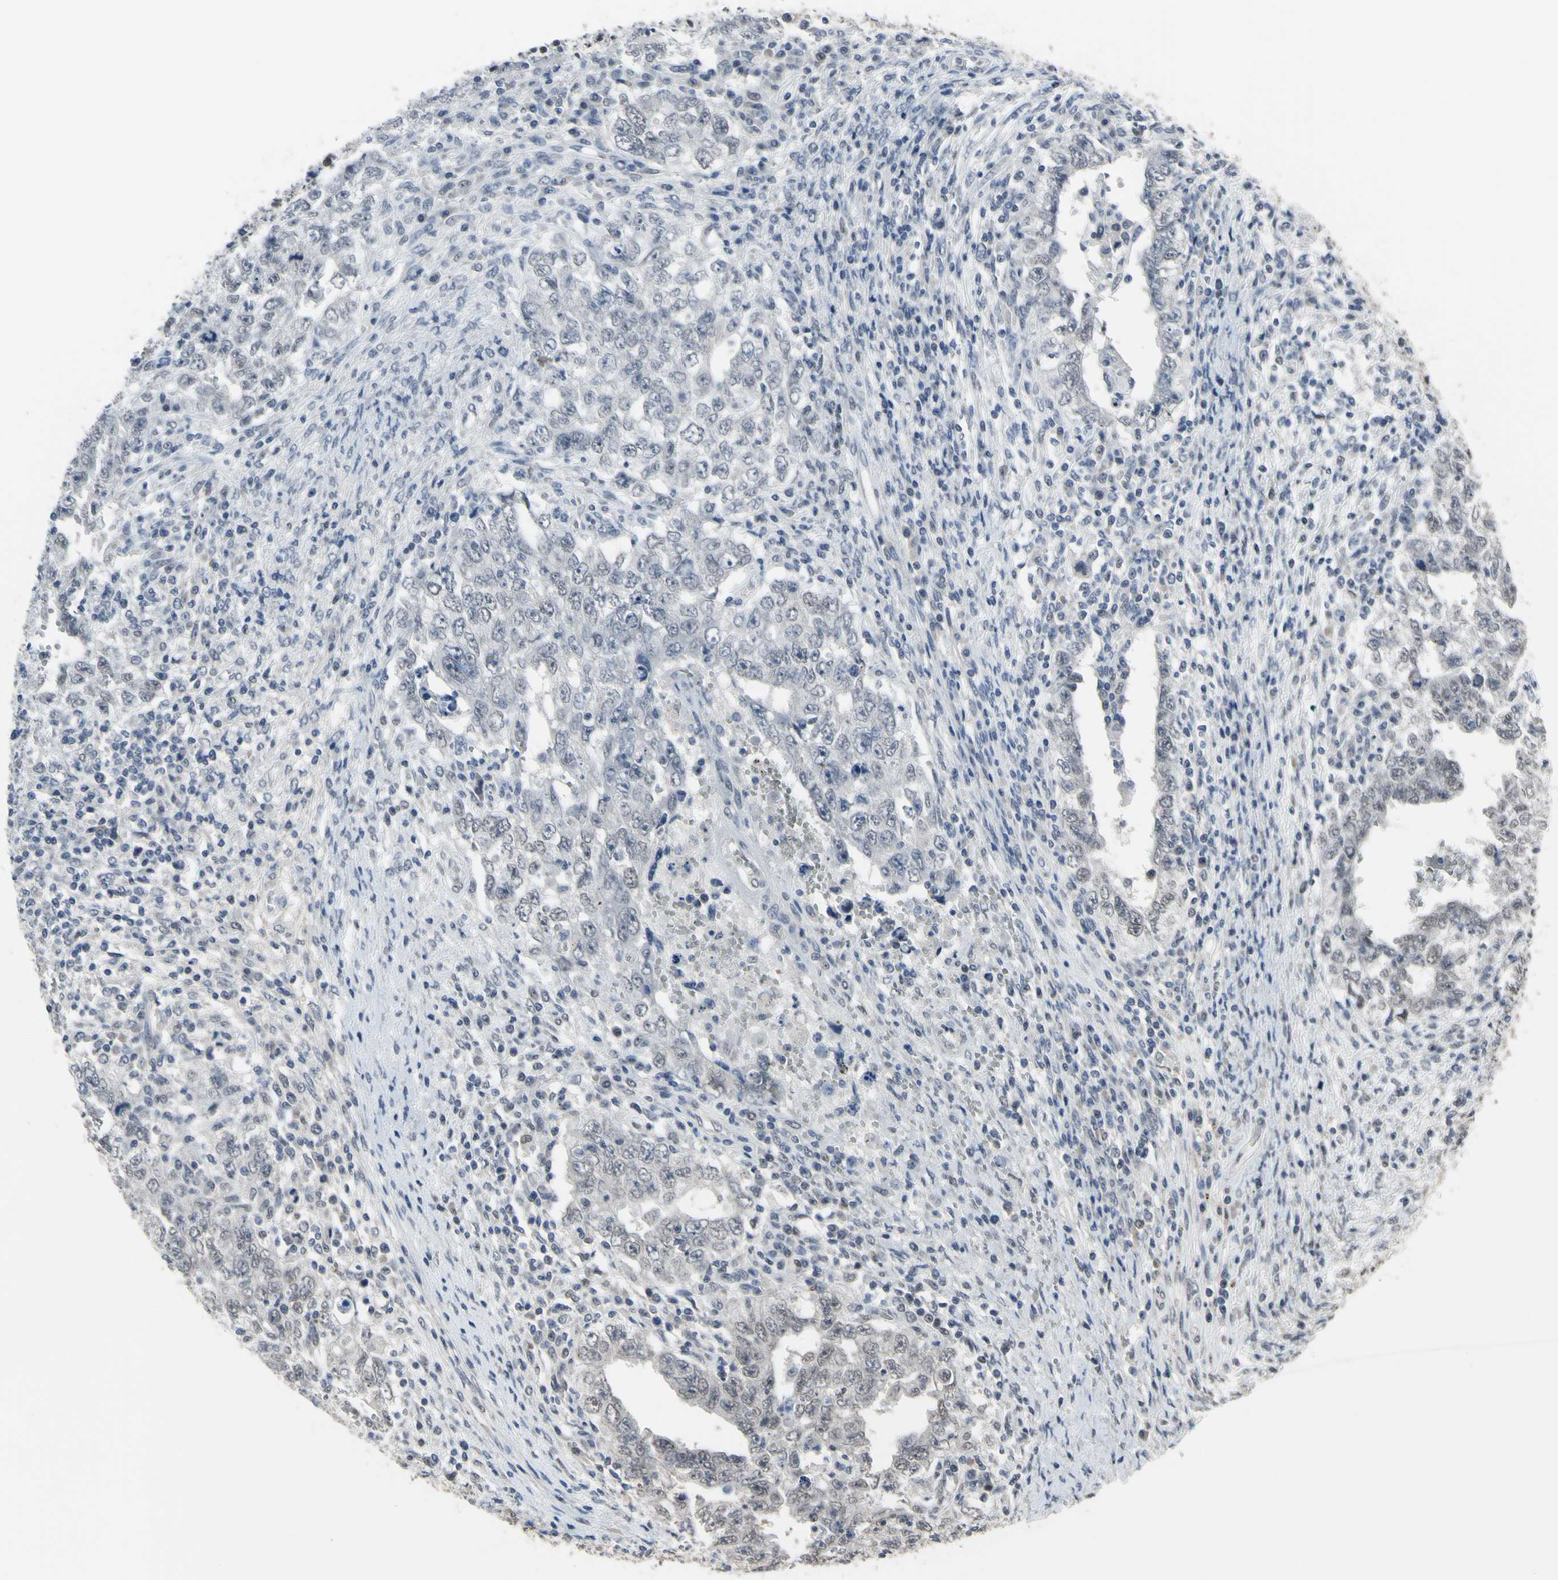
{"staining": {"intensity": "negative", "quantity": "none", "location": "none"}, "tissue": "testis cancer", "cell_type": "Tumor cells", "image_type": "cancer", "snomed": [{"axis": "morphology", "description": "Carcinoma, Embryonal, NOS"}, {"axis": "topography", "description": "Testis"}], "caption": "The image exhibits no staining of tumor cells in testis cancer (embryonal carcinoma).", "gene": "ZNF174", "patient": {"sex": "male", "age": 26}}